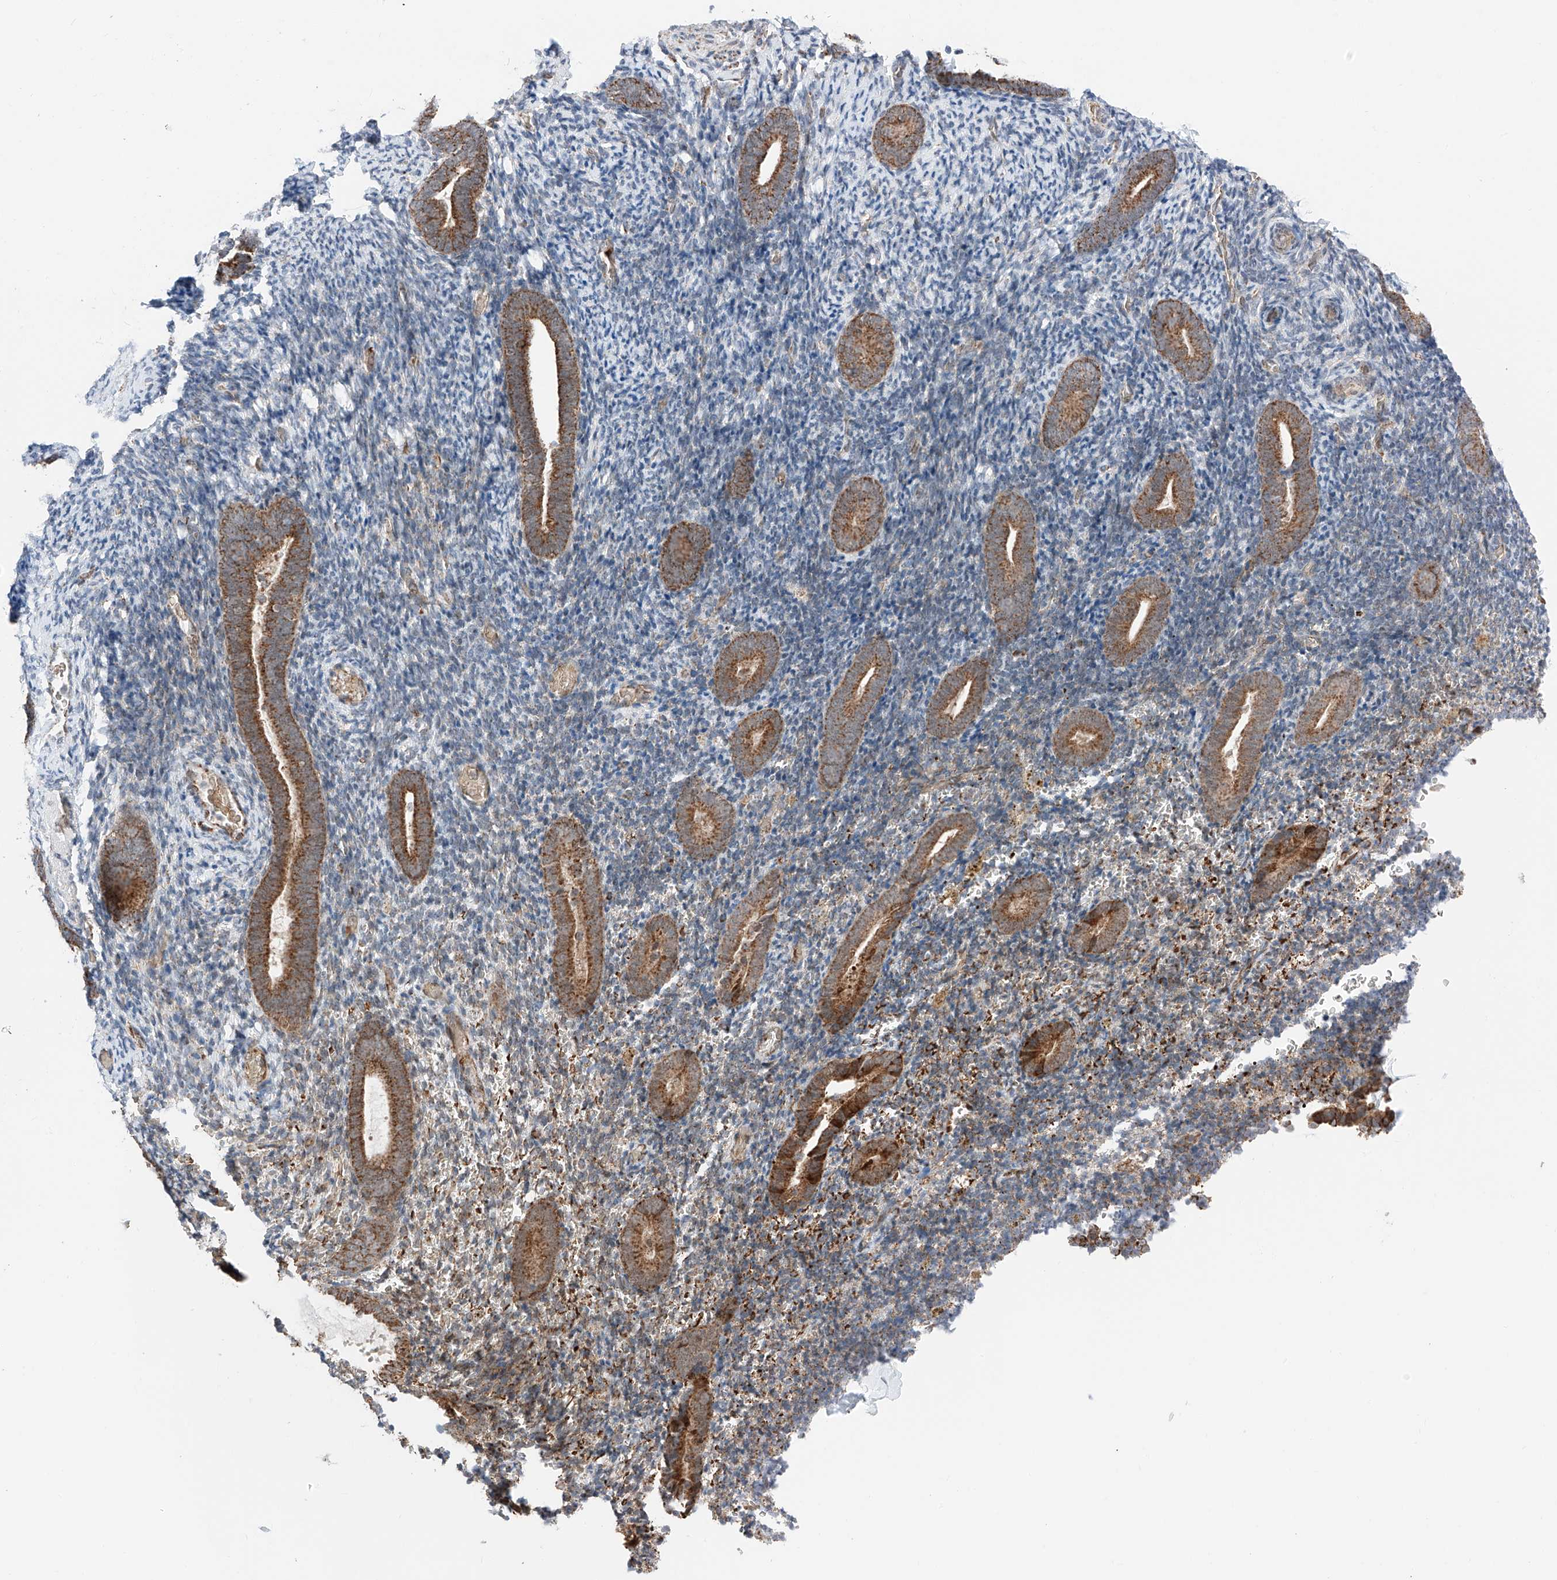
{"staining": {"intensity": "moderate", "quantity": "25%-75%", "location": "cytoplasmic/membranous"}, "tissue": "endometrium", "cell_type": "Cells in endometrial stroma", "image_type": "normal", "snomed": [{"axis": "morphology", "description": "Normal tissue, NOS"}, {"axis": "topography", "description": "Endometrium"}], "caption": "Brown immunohistochemical staining in normal human endometrium shows moderate cytoplasmic/membranous staining in approximately 25%-75% of cells in endometrial stroma. The protein of interest is shown in brown color, while the nuclei are stained blue.", "gene": "ZSCAN29", "patient": {"sex": "female", "age": 51}}